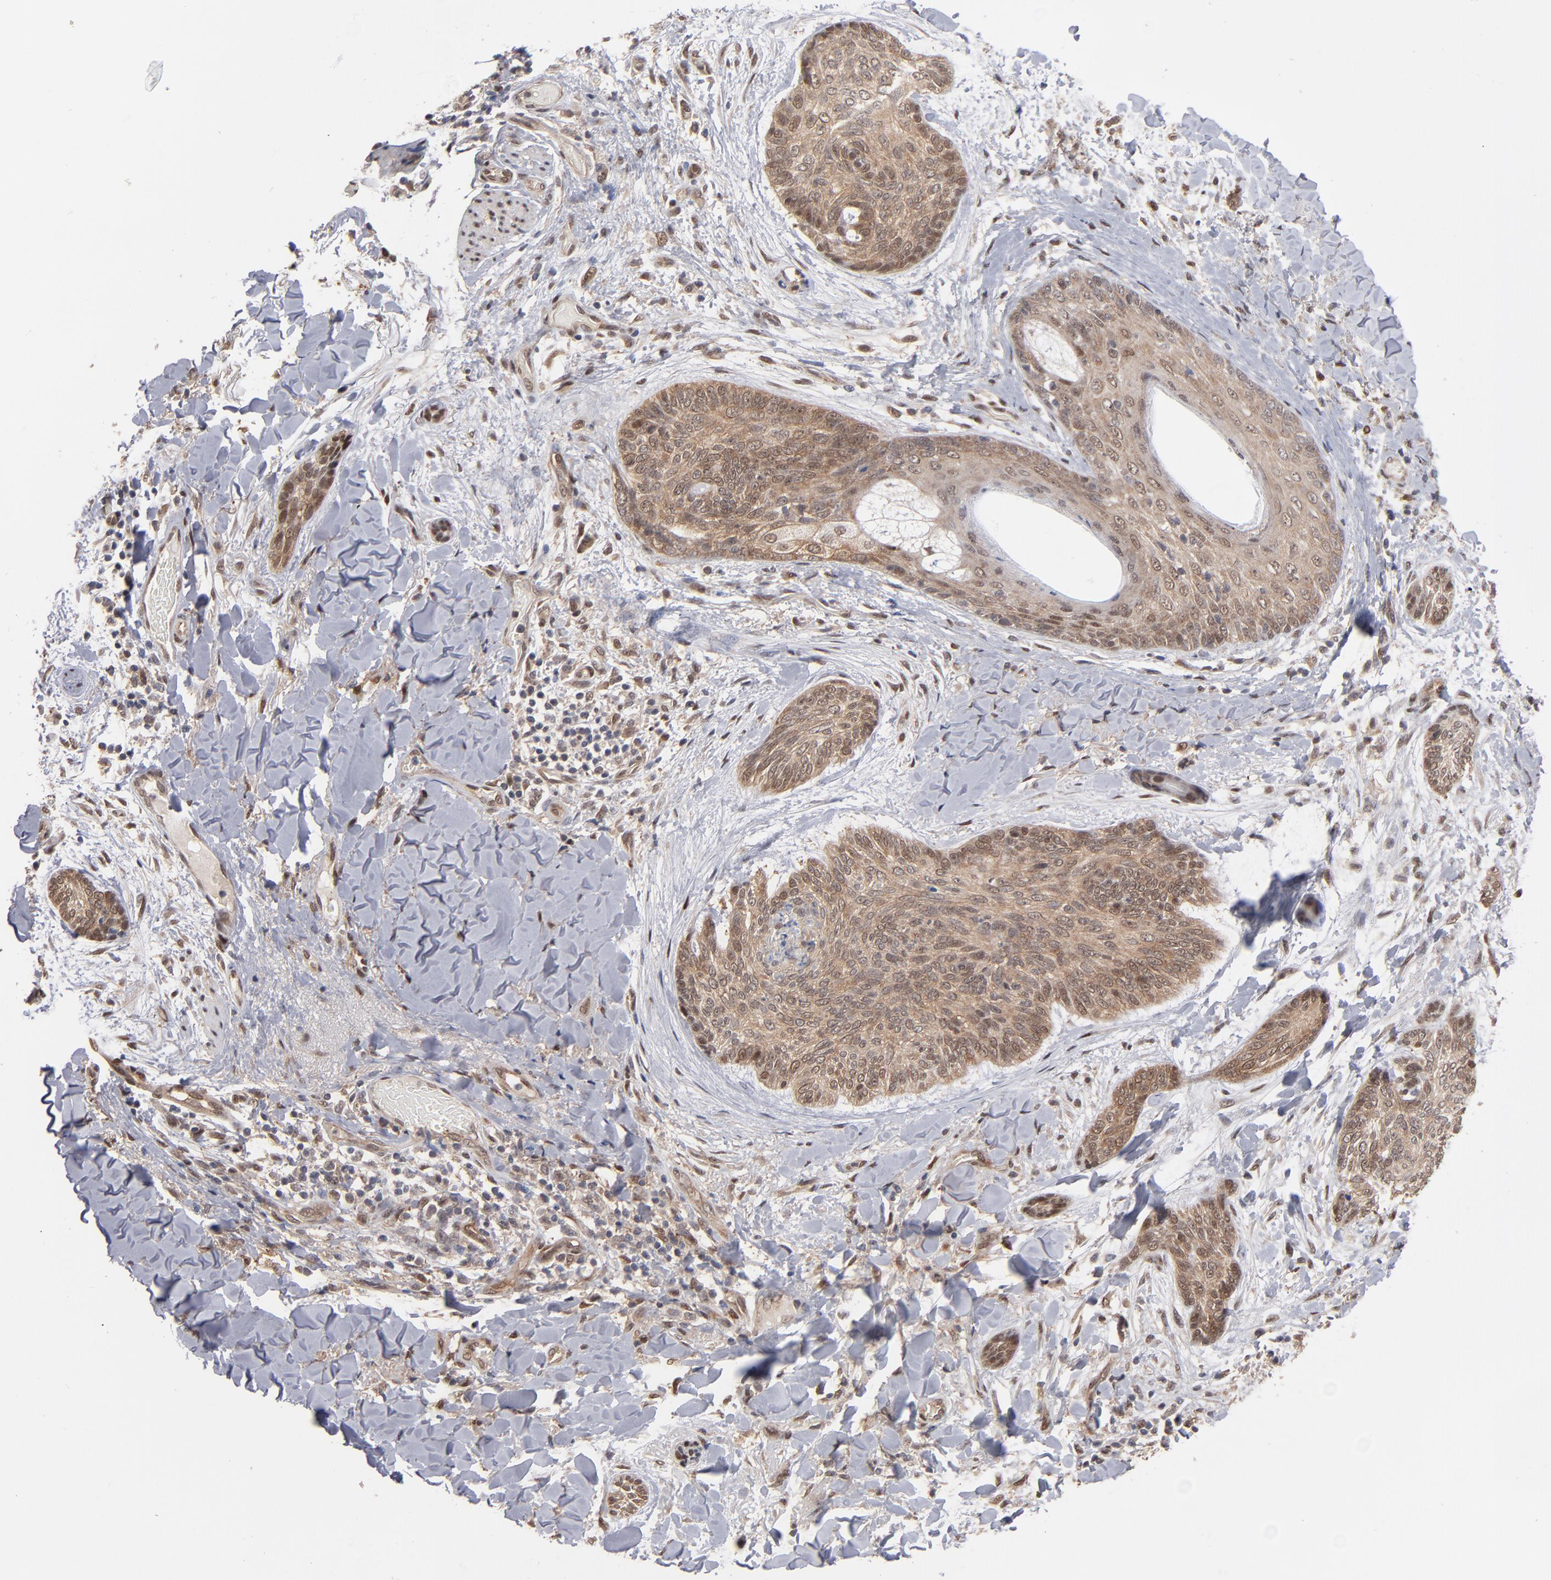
{"staining": {"intensity": "moderate", "quantity": ">75%", "location": "cytoplasmic/membranous,nuclear"}, "tissue": "skin cancer", "cell_type": "Tumor cells", "image_type": "cancer", "snomed": [{"axis": "morphology", "description": "Normal tissue, NOS"}, {"axis": "morphology", "description": "Basal cell carcinoma"}, {"axis": "topography", "description": "Skin"}], "caption": "There is medium levels of moderate cytoplasmic/membranous and nuclear expression in tumor cells of skin basal cell carcinoma, as demonstrated by immunohistochemical staining (brown color).", "gene": "HUWE1", "patient": {"sex": "female", "age": 71}}